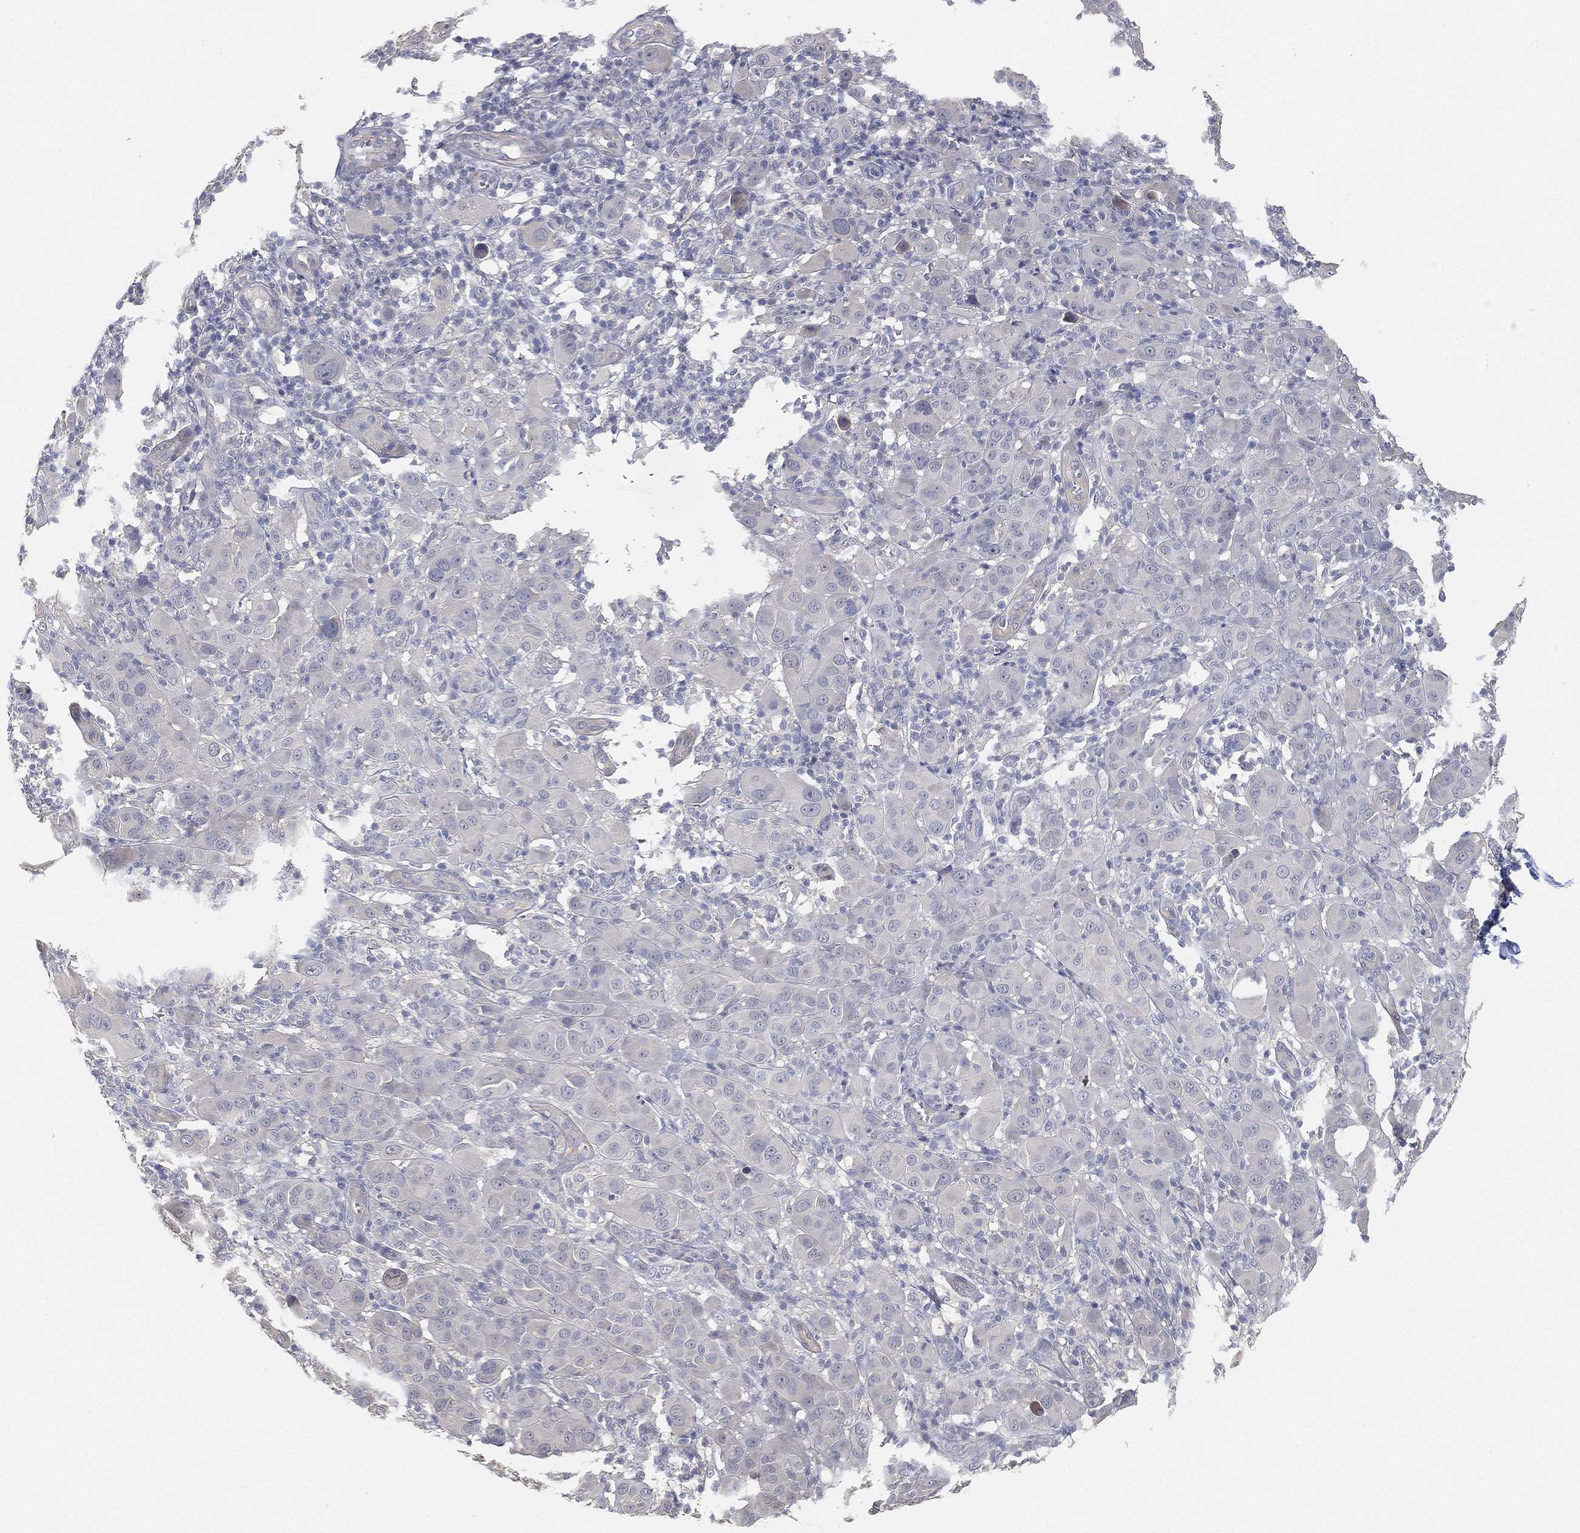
{"staining": {"intensity": "negative", "quantity": "none", "location": "none"}, "tissue": "melanoma", "cell_type": "Tumor cells", "image_type": "cancer", "snomed": [{"axis": "morphology", "description": "Malignant melanoma, NOS"}, {"axis": "topography", "description": "Skin"}], "caption": "There is no significant expression in tumor cells of melanoma. The staining is performed using DAB (3,3'-diaminobenzidine) brown chromogen with nuclei counter-stained in using hematoxylin.", "gene": "GPR61", "patient": {"sex": "female", "age": 87}}